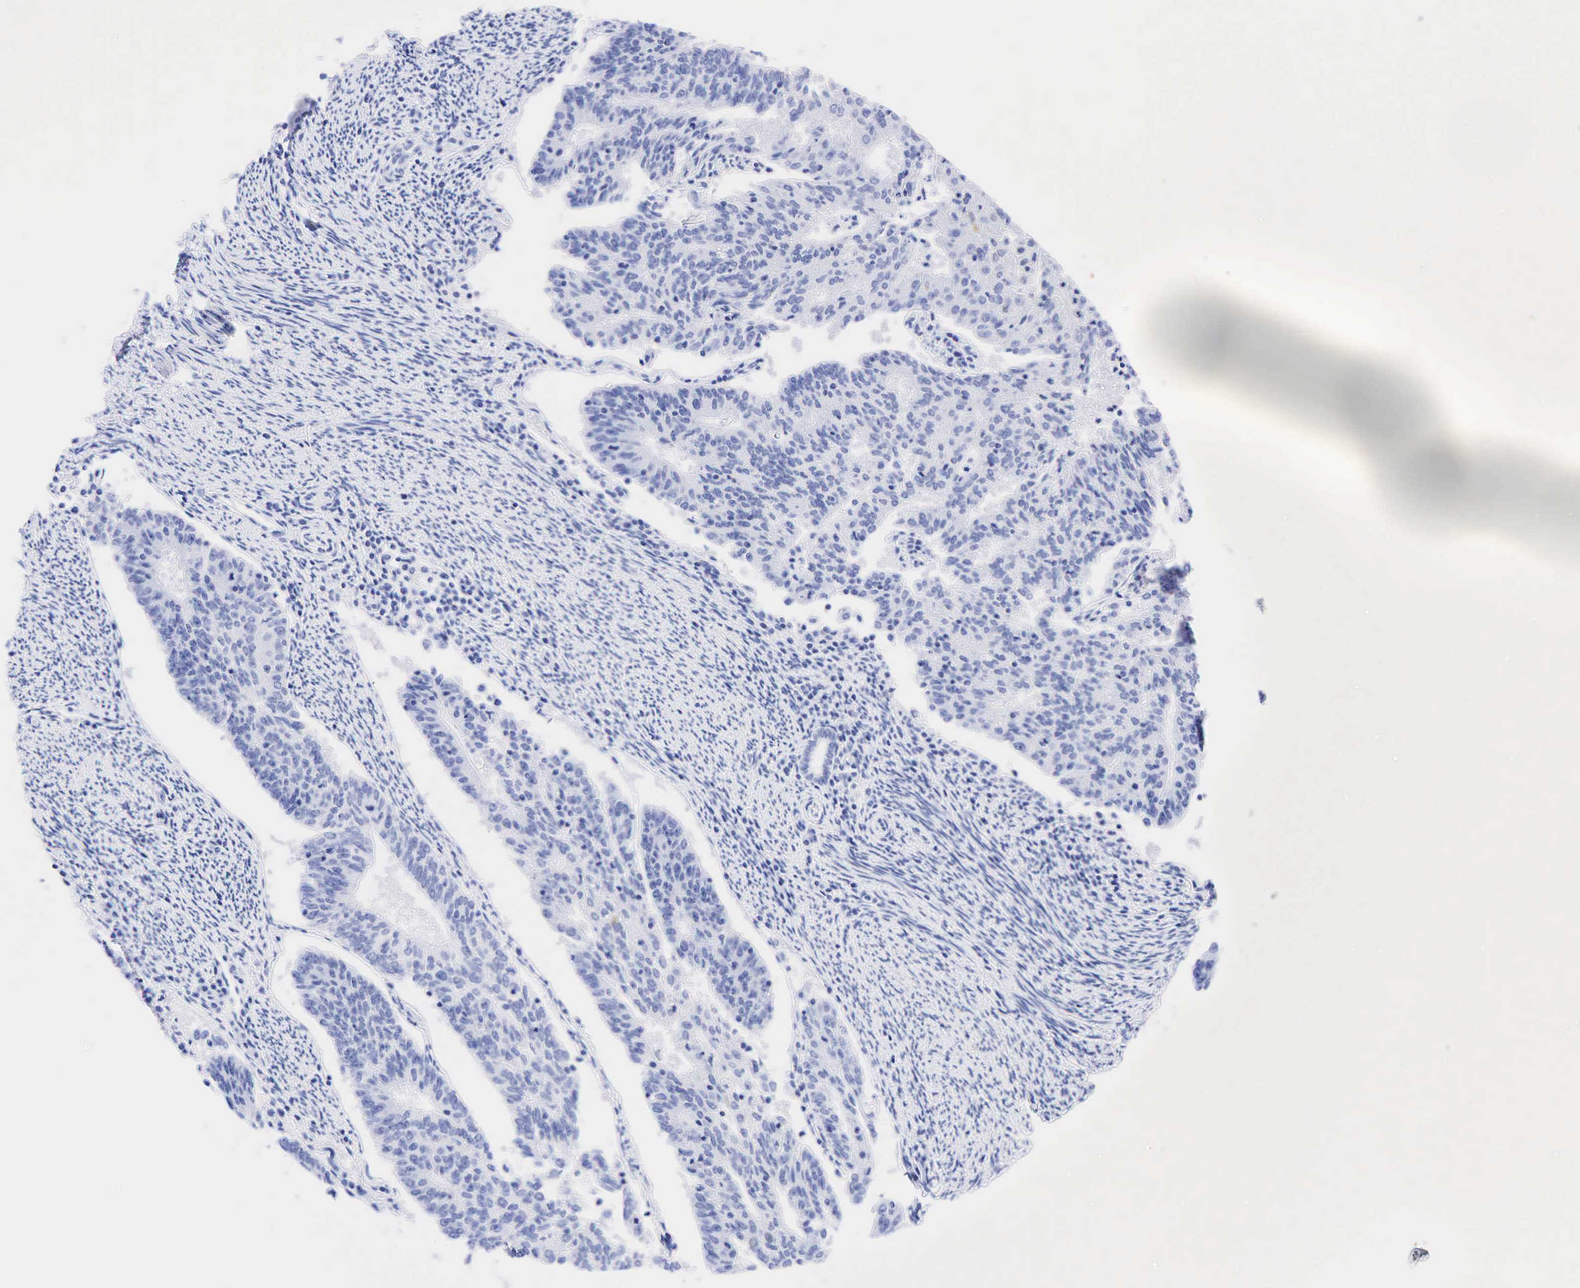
{"staining": {"intensity": "moderate", "quantity": "<25%", "location": "cytoplasmic/membranous,nuclear"}, "tissue": "endometrial cancer", "cell_type": "Tumor cells", "image_type": "cancer", "snomed": [{"axis": "morphology", "description": "Adenocarcinoma, NOS"}, {"axis": "topography", "description": "Endometrium"}], "caption": "Immunohistochemical staining of human adenocarcinoma (endometrial) demonstrates low levels of moderate cytoplasmic/membranous and nuclear protein staining in about <25% of tumor cells.", "gene": "CEACAM5", "patient": {"sex": "female", "age": 56}}